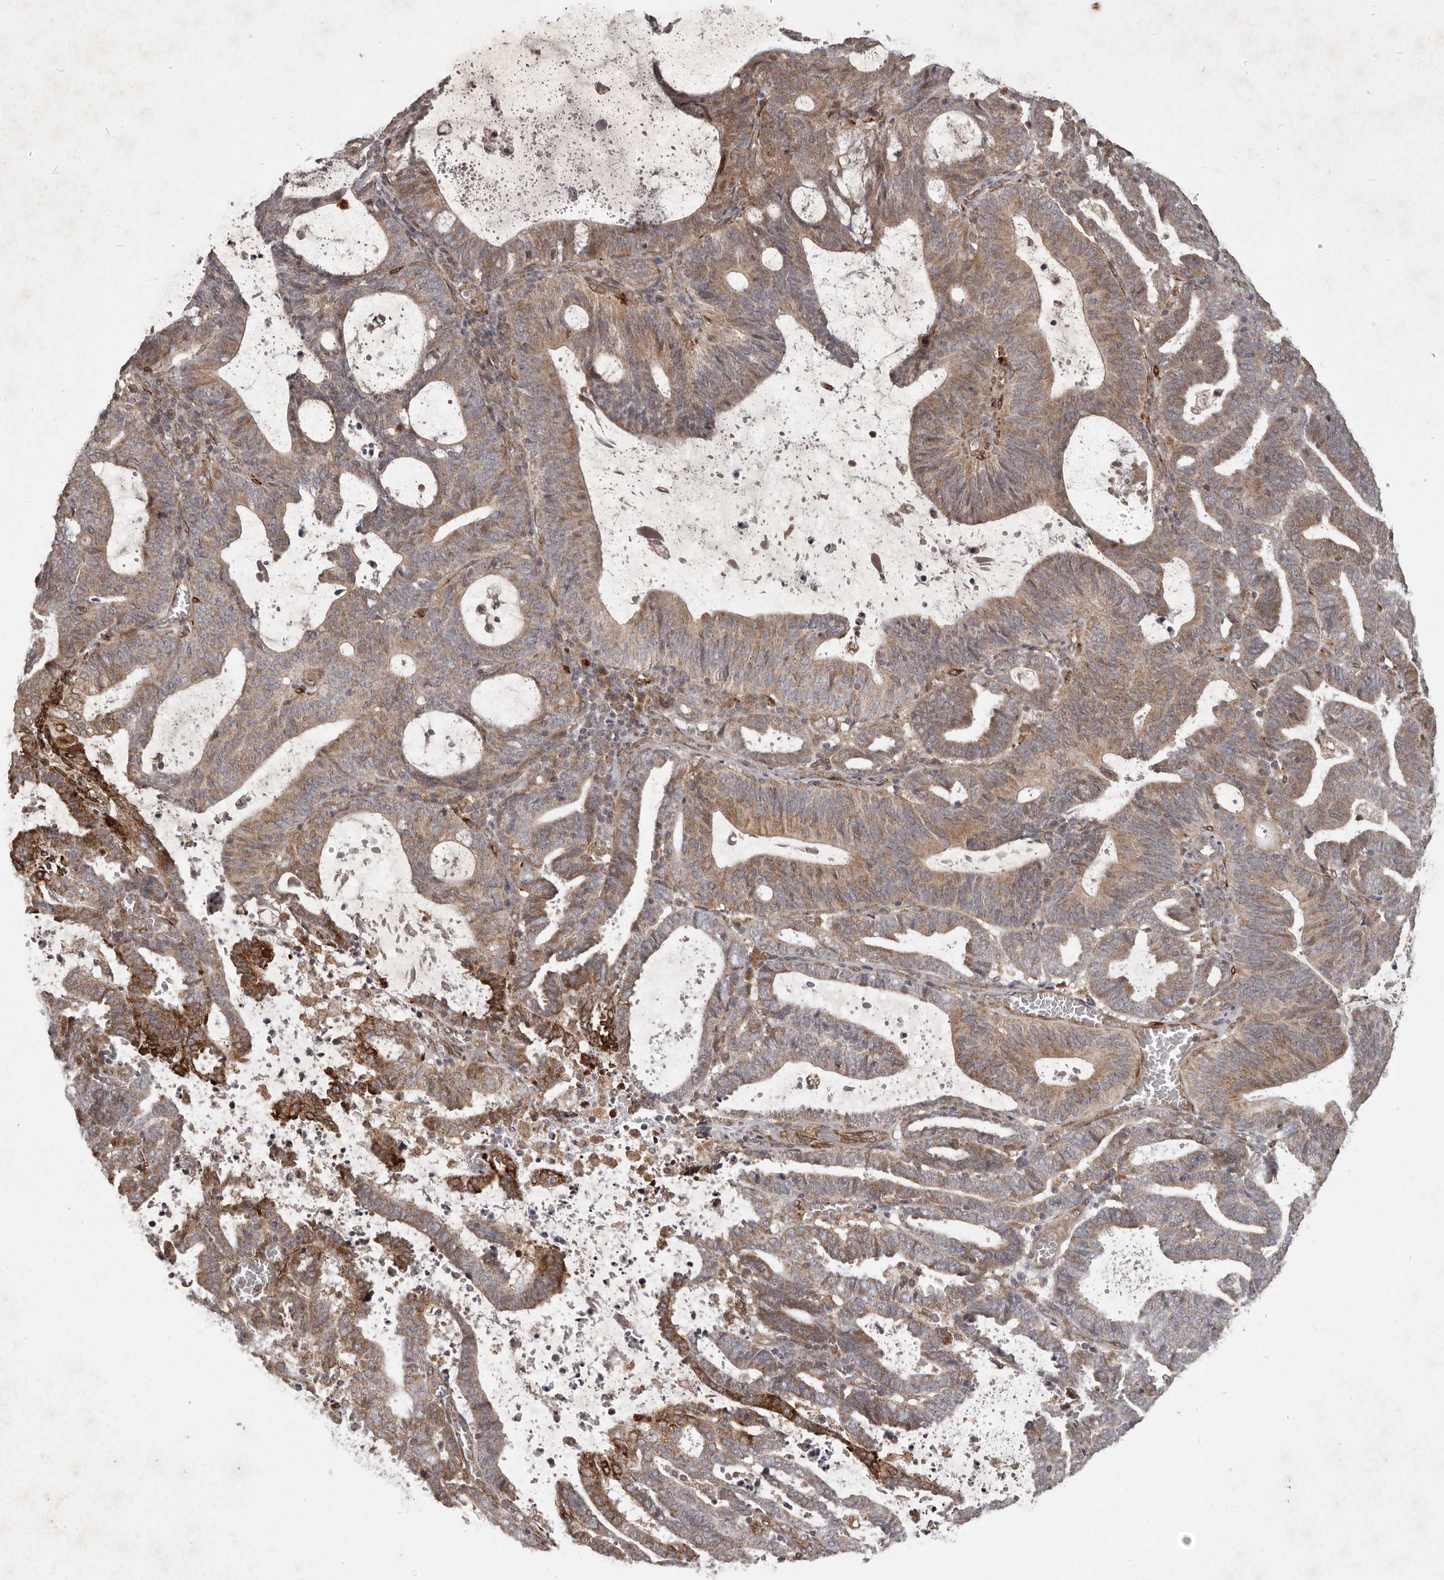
{"staining": {"intensity": "moderate", "quantity": ">75%", "location": "cytoplasmic/membranous"}, "tissue": "endometrial cancer", "cell_type": "Tumor cells", "image_type": "cancer", "snomed": [{"axis": "morphology", "description": "Adenocarcinoma, NOS"}, {"axis": "topography", "description": "Uterus"}], "caption": "Immunohistochemistry (IHC) photomicrograph of neoplastic tissue: endometrial adenocarcinoma stained using immunohistochemistry (IHC) displays medium levels of moderate protein expression localized specifically in the cytoplasmic/membranous of tumor cells, appearing as a cytoplasmic/membranous brown color.", "gene": "PLOD2", "patient": {"sex": "female", "age": 83}}